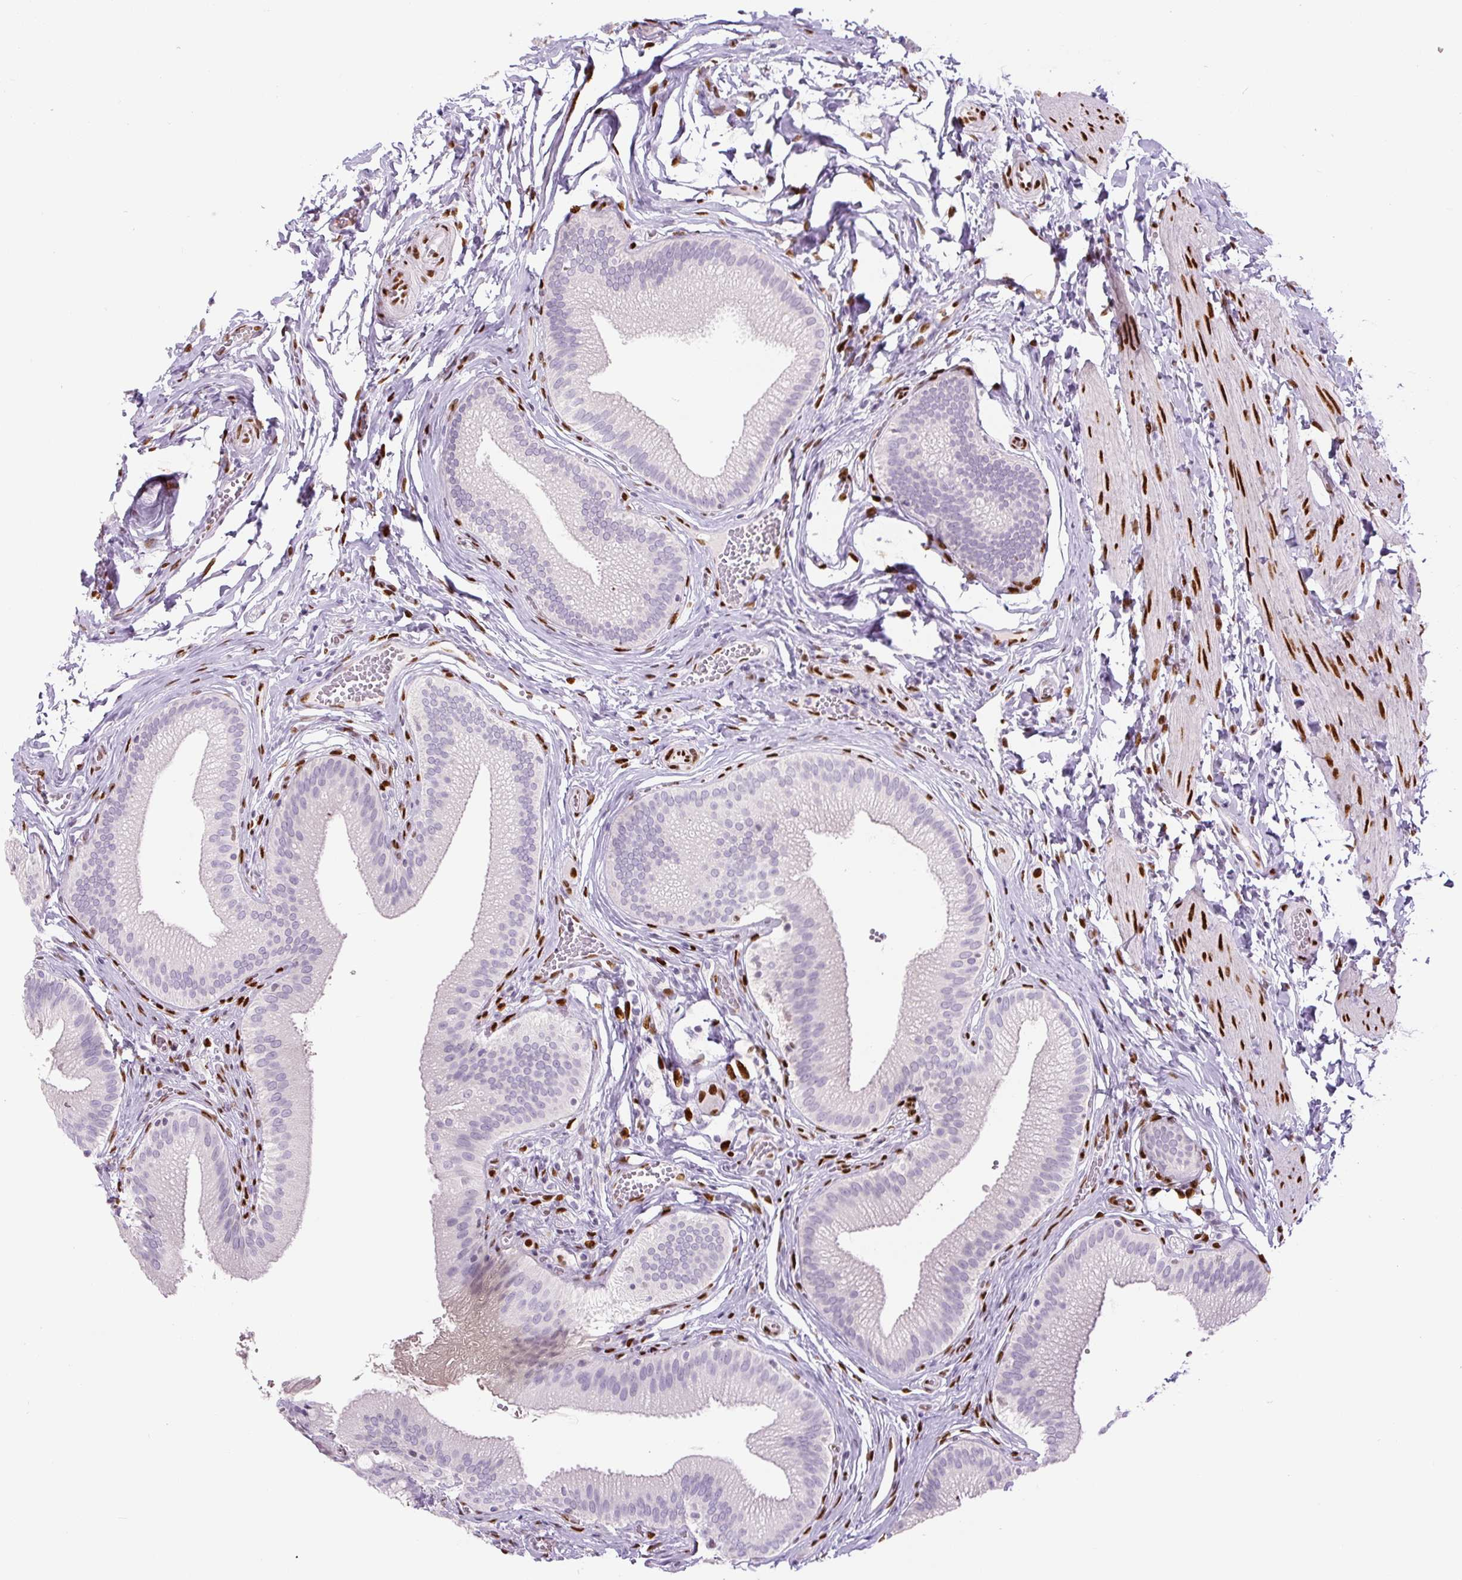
{"staining": {"intensity": "negative", "quantity": "none", "location": "none"}, "tissue": "gallbladder", "cell_type": "Glandular cells", "image_type": "normal", "snomed": [{"axis": "morphology", "description": "Normal tissue, NOS"}, {"axis": "topography", "description": "Gallbladder"}], "caption": "Immunohistochemistry (IHC) of unremarkable gallbladder demonstrates no staining in glandular cells.", "gene": "ZEB1", "patient": {"sex": "male", "age": 17}}